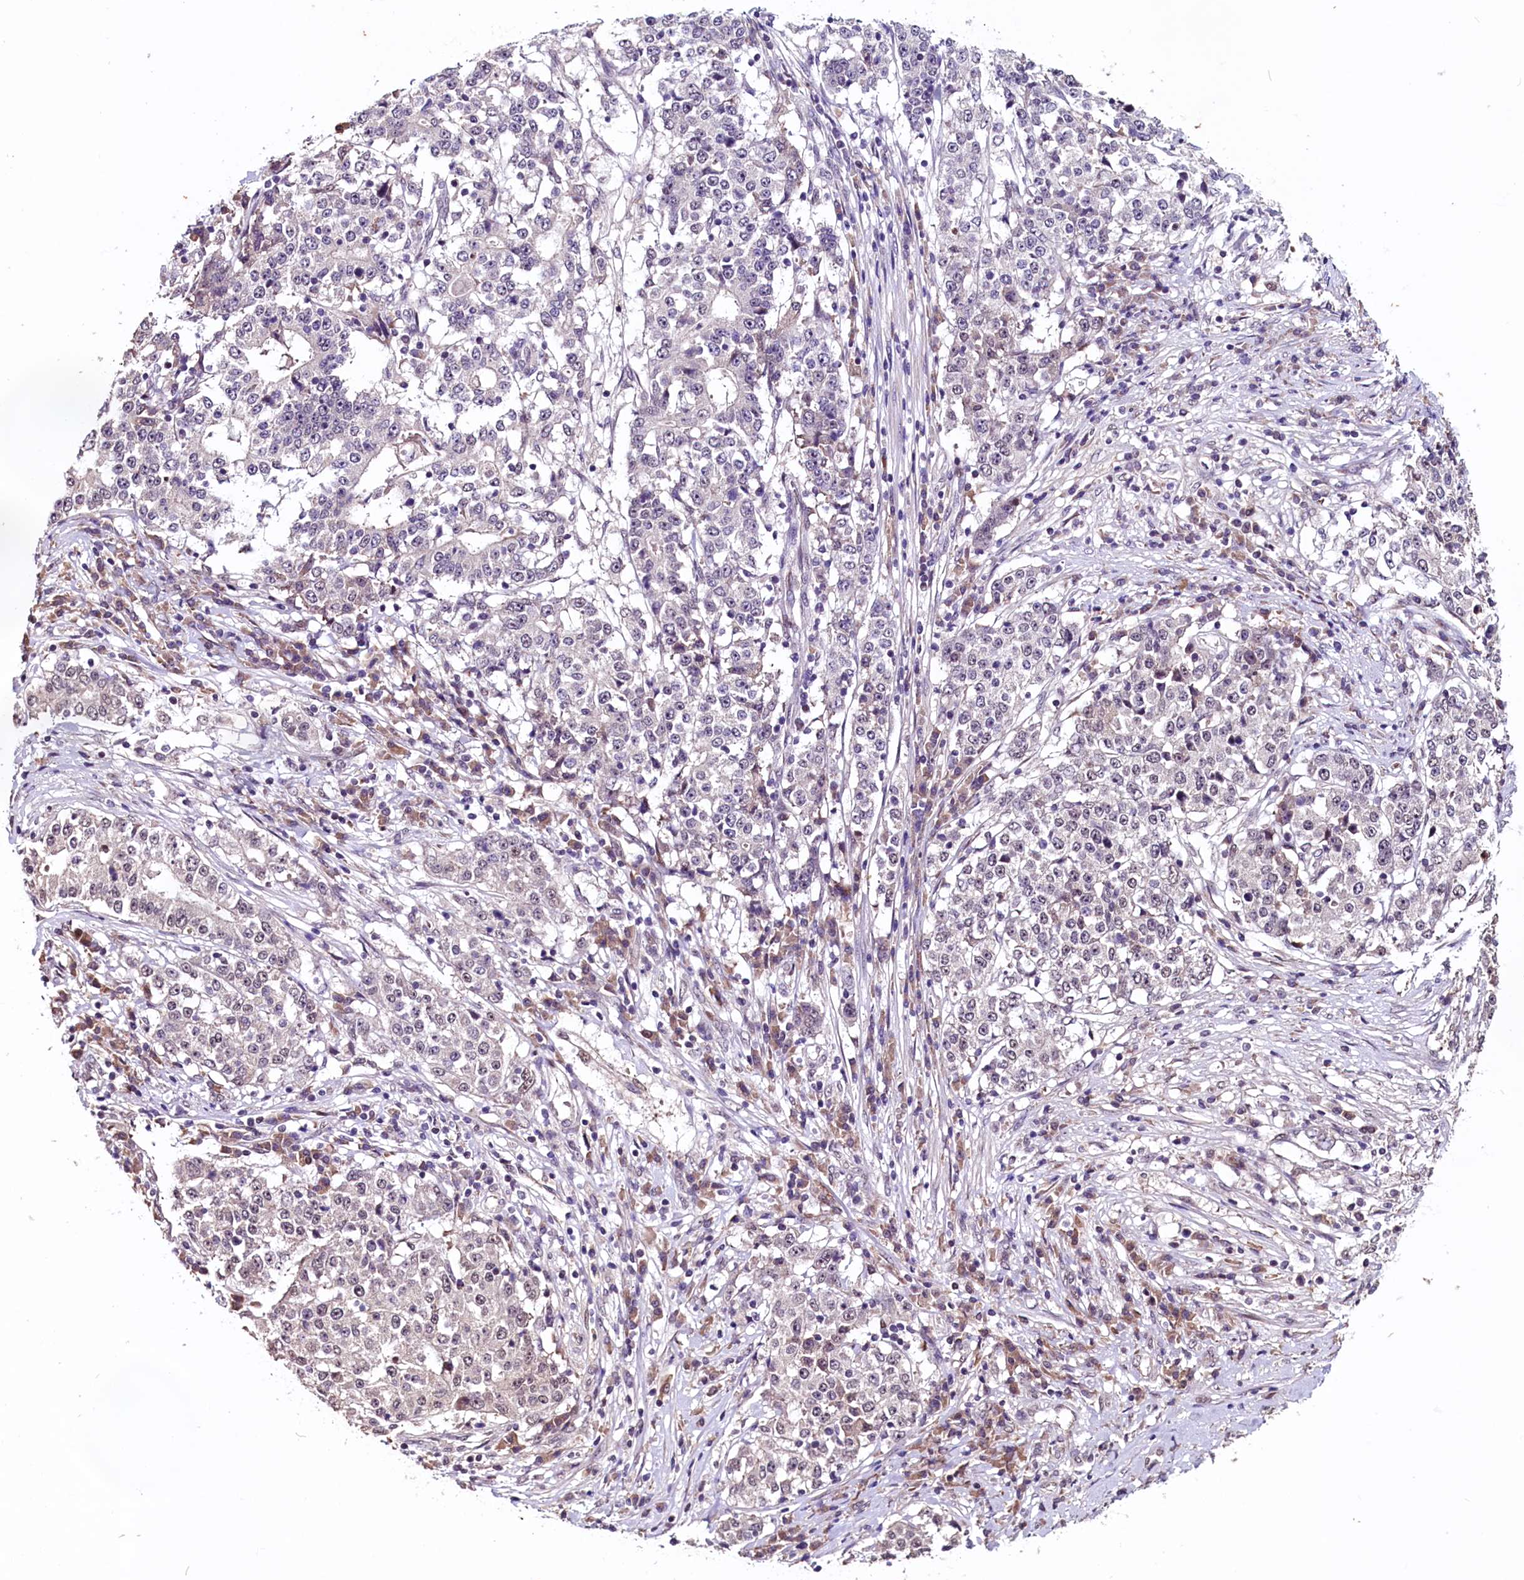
{"staining": {"intensity": "negative", "quantity": "none", "location": "none"}, "tissue": "stomach cancer", "cell_type": "Tumor cells", "image_type": "cancer", "snomed": [{"axis": "morphology", "description": "Adenocarcinoma, NOS"}, {"axis": "topography", "description": "Stomach"}], "caption": "Tumor cells are negative for protein expression in human stomach adenocarcinoma. (Brightfield microscopy of DAB IHC at high magnification).", "gene": "RNMT", "patient": {"sex": "male", "age": 59}}